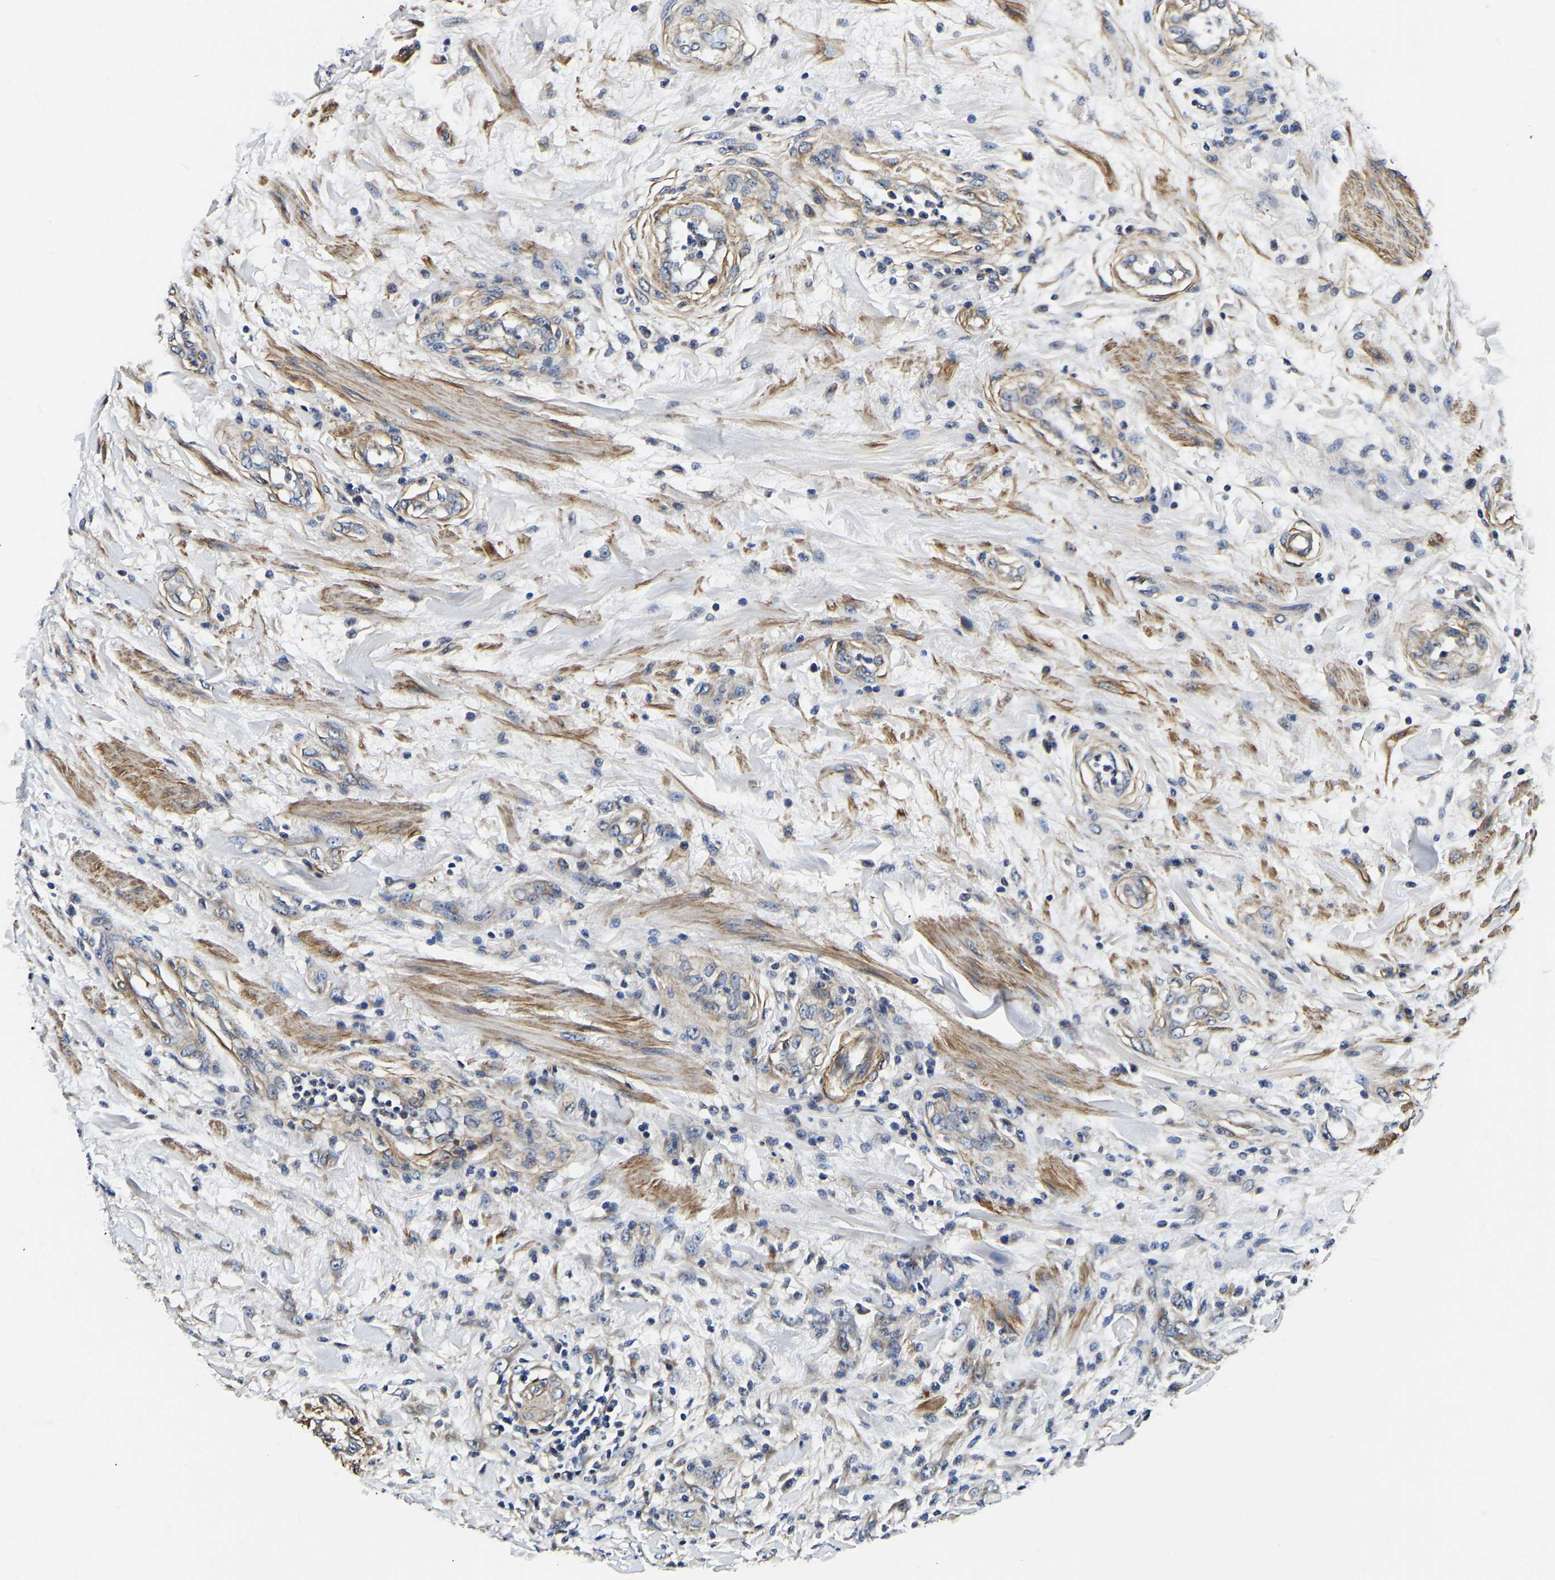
{"staining": {"intensity": "negative", "quantity": "none", "location": "none"}, "tissue": "testis cancer", "cell_type": "Tumor cells", "image_type": "cancer", "snomed": [{"axis": "morphology", "description": "Seminoma, NOS"}, {"axis": "topography", "description": "Testis"}], "caption": "Immunohistochemistry (IHC) histopathology image of testis cancer stained for a protein (brown), which exhibits no positivity in tumor cells.", "gene": "KCTD17", "patient": {"sex": "male", "age": 59}}